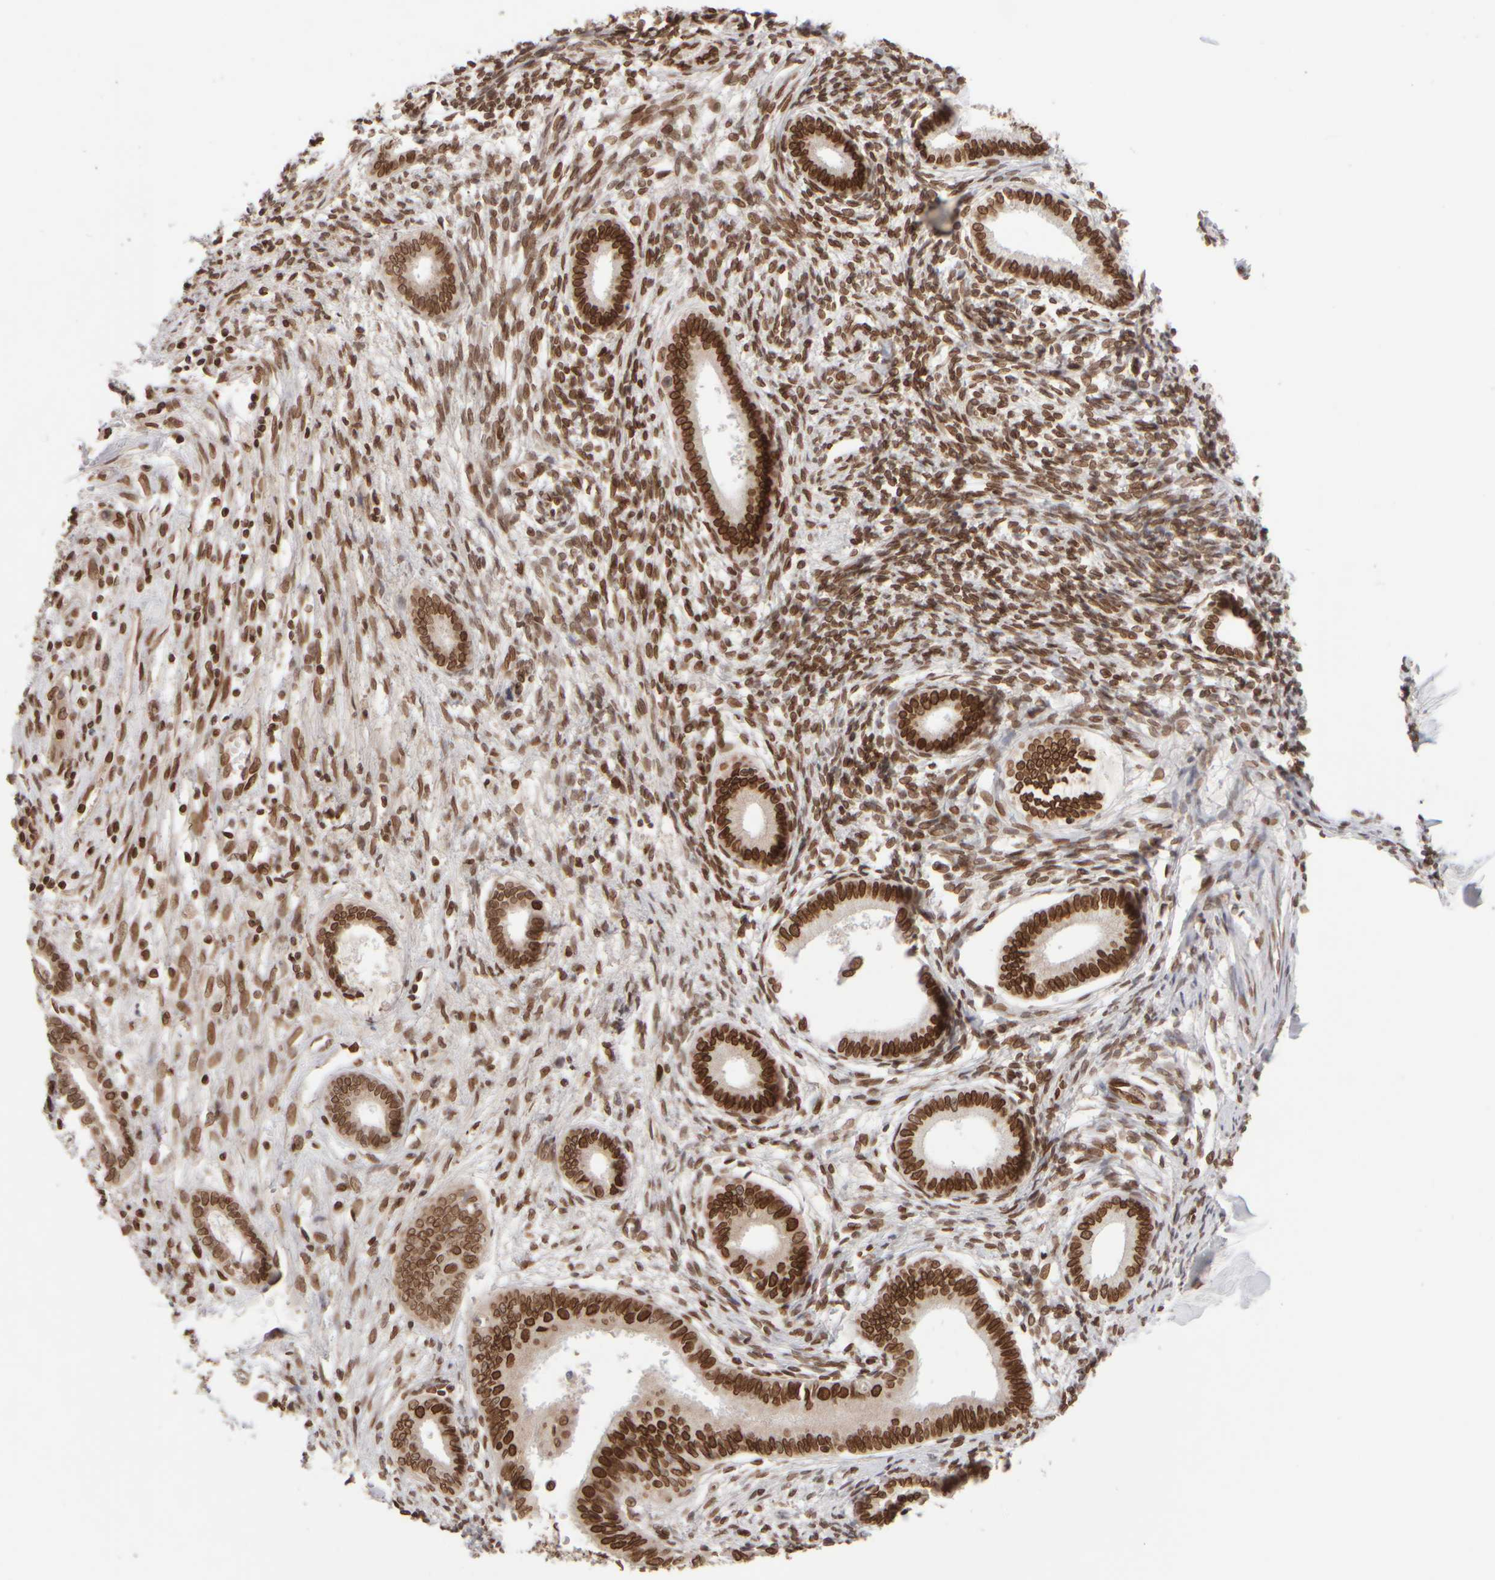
{"staining": {"intensity": "moderate", "quantity": ">75%", "location": "cytoplasmic/membranous,nuclear"}, "tissue": "endometrium", "cell_type": "Cells in endometrial stroma", "image_type": "normal", "snomed": [{"axis": "morphology", "description": "Normal tissue, NOS"}, {"axis": "topography", "description": "Endometrium"}], "caption": "A micrograph of endometrium stained for a protein shows moderate cytoplasmic/membranous,nuclear brown staining in cells in endometrial stroma.", "gene": "ZC3HC1", "patient": {"sex": "female", "age": 56}}